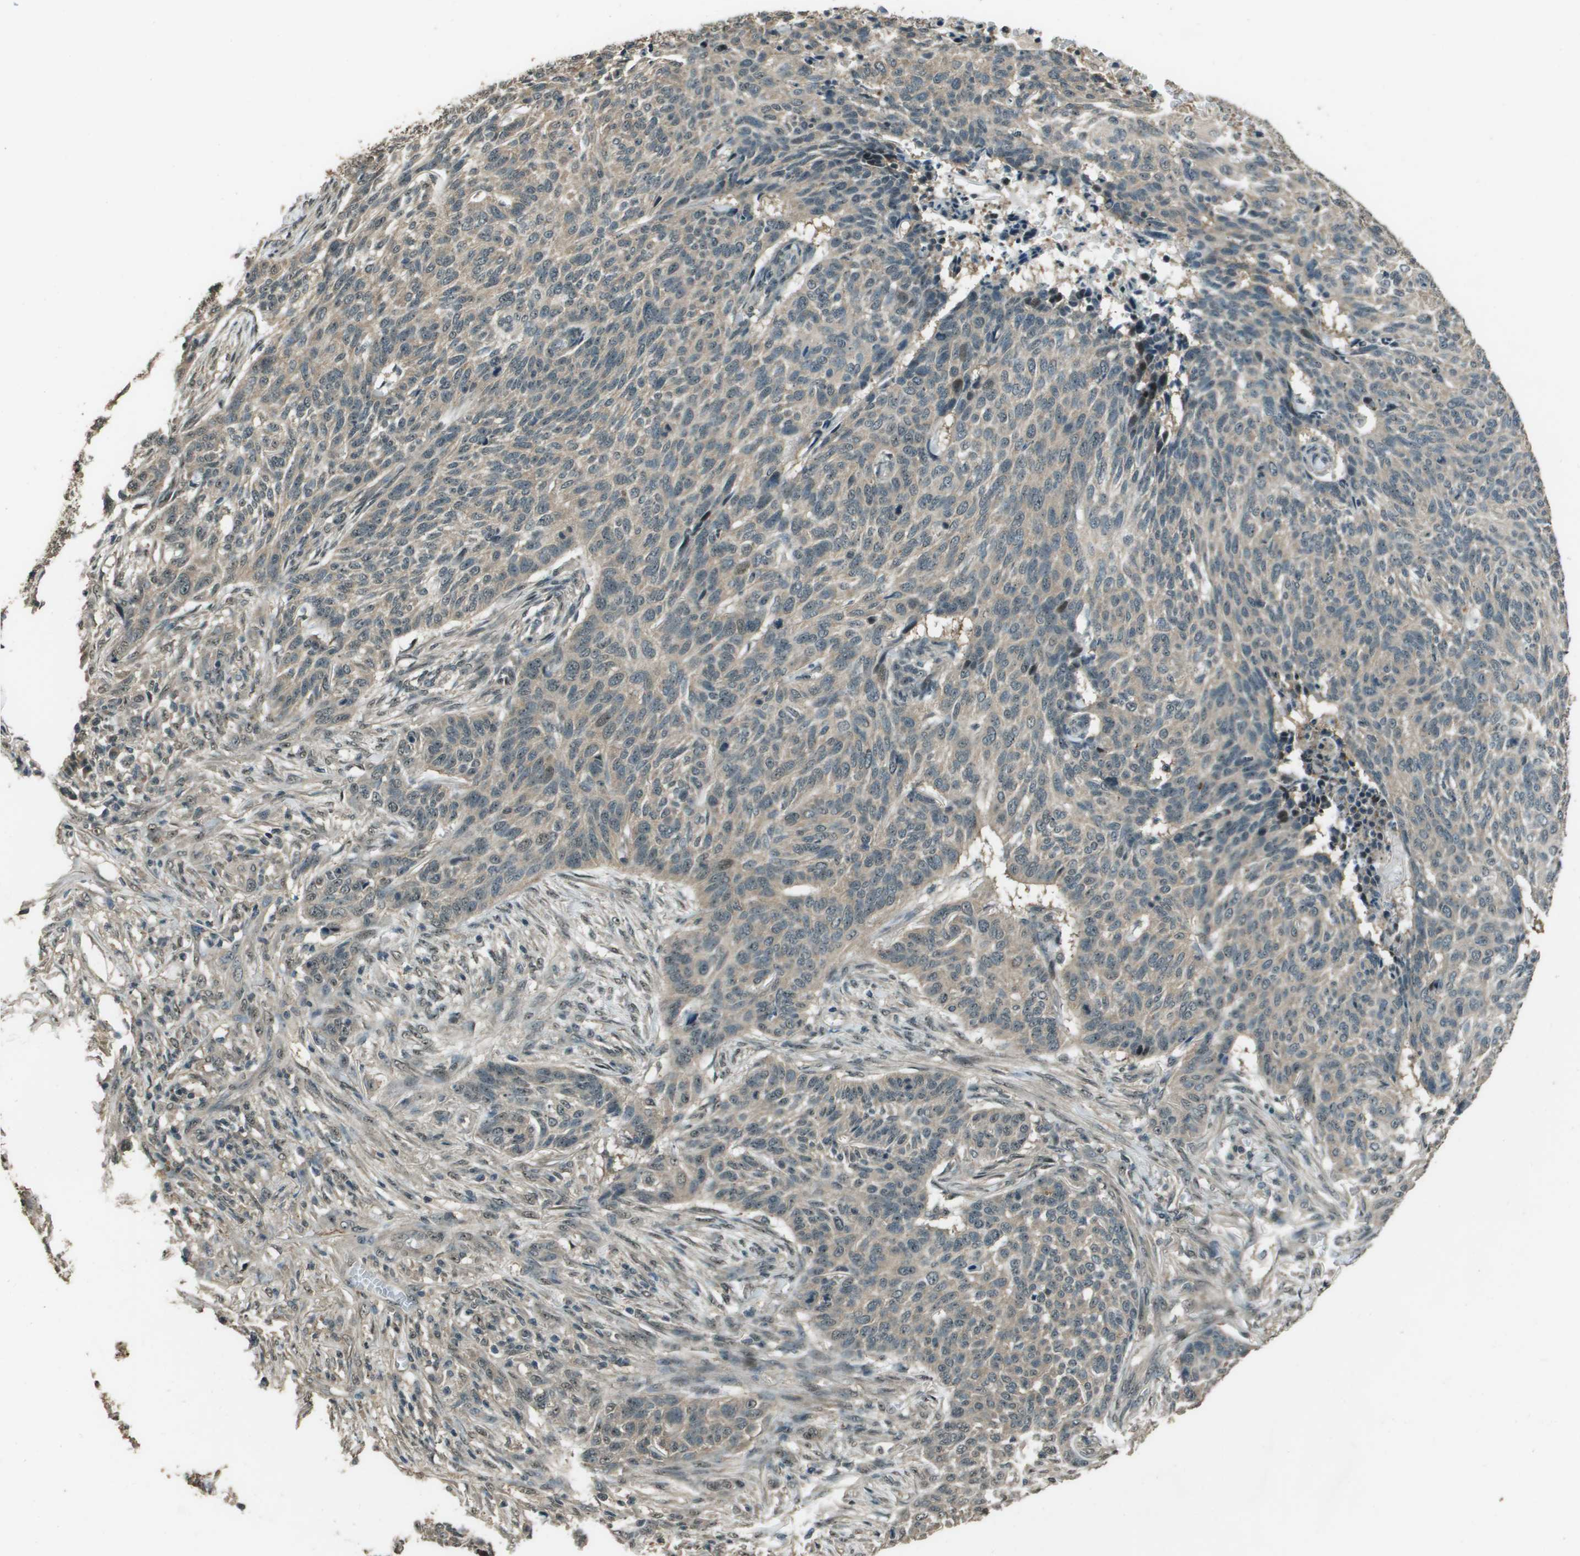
{"staining": {"intensity": "weak", "quantity": ">75%", "location": "cytoplasmic/membranous"}, "tissue": "skin cancer", "cell_type": "Tumor cells", "image_type": "cancer", "snomed": [{"axis": "morphology", "description": "Basal cell carcinoma"}, {"axis": "topography", "description": "Skin"}], "caption": "This is a photomicrograph of immunohistochemistry (IHC) staining of skin basal cell carcinoma, which shows weak staining in the cytoplasmic/membranous of tumor cells.", "gene": "SDC3", "patient": {"sex": "male", "age": 85}}